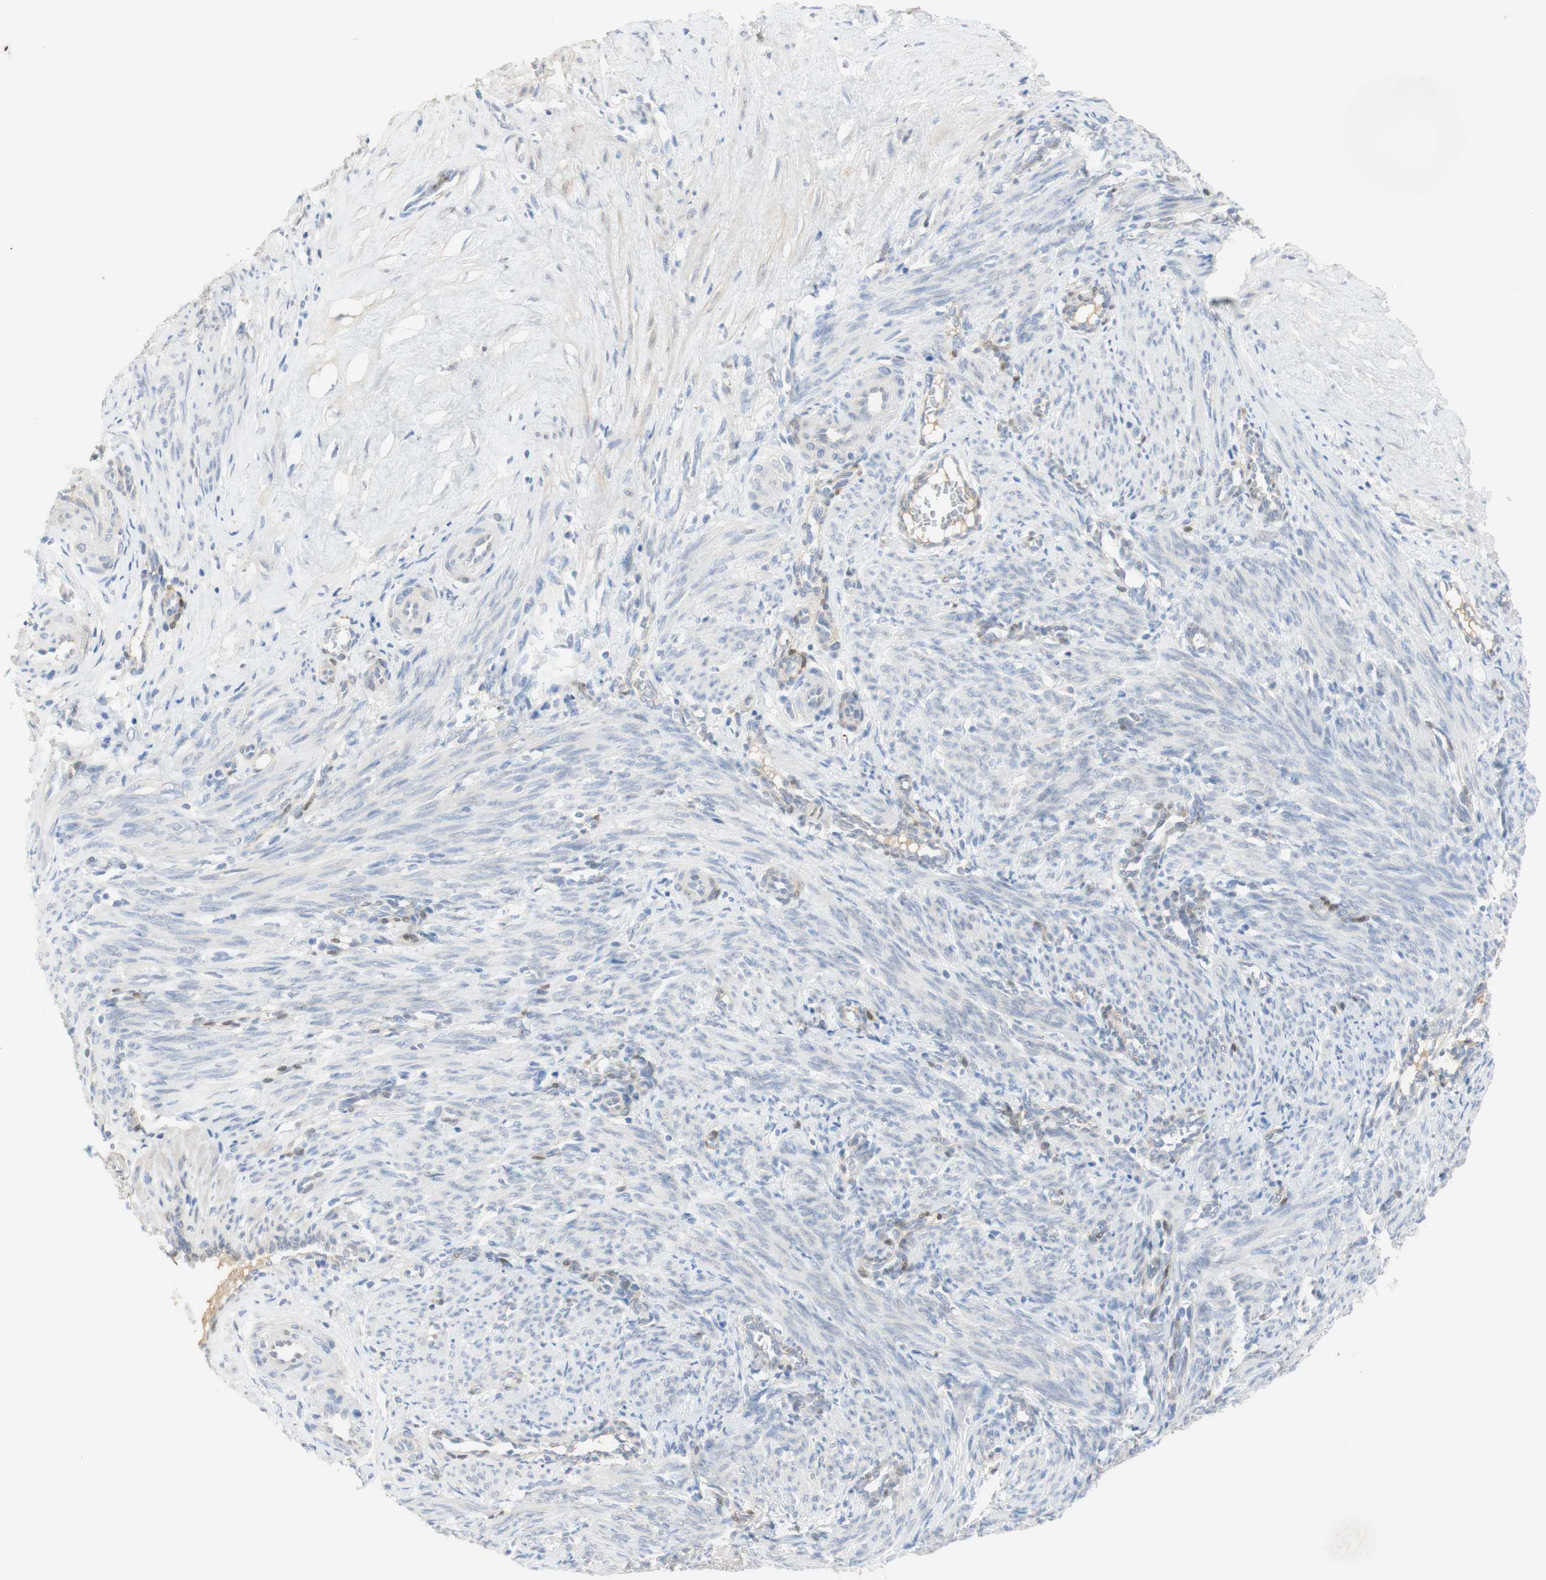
{"staining": {"intensity": "negative", "quantity": "none", "location": "none"}, "tissue": "smooth muscle", "cell_type": "Smooth muscle cells", "image_type": "normal", "snomed": [{"axis": "morphology", "description": "Normal tissue, NOS"}, {"axis": "topography", "description": "Endometrium"}], "caption": "High power microscopy micrograph of an IHC photomicrograph of unremarkable smooth muscle, revealing no significant staining in smooth muscle cells.", "gene": "SELENBP1", "patient": {"sex": "female", "age": 33}}